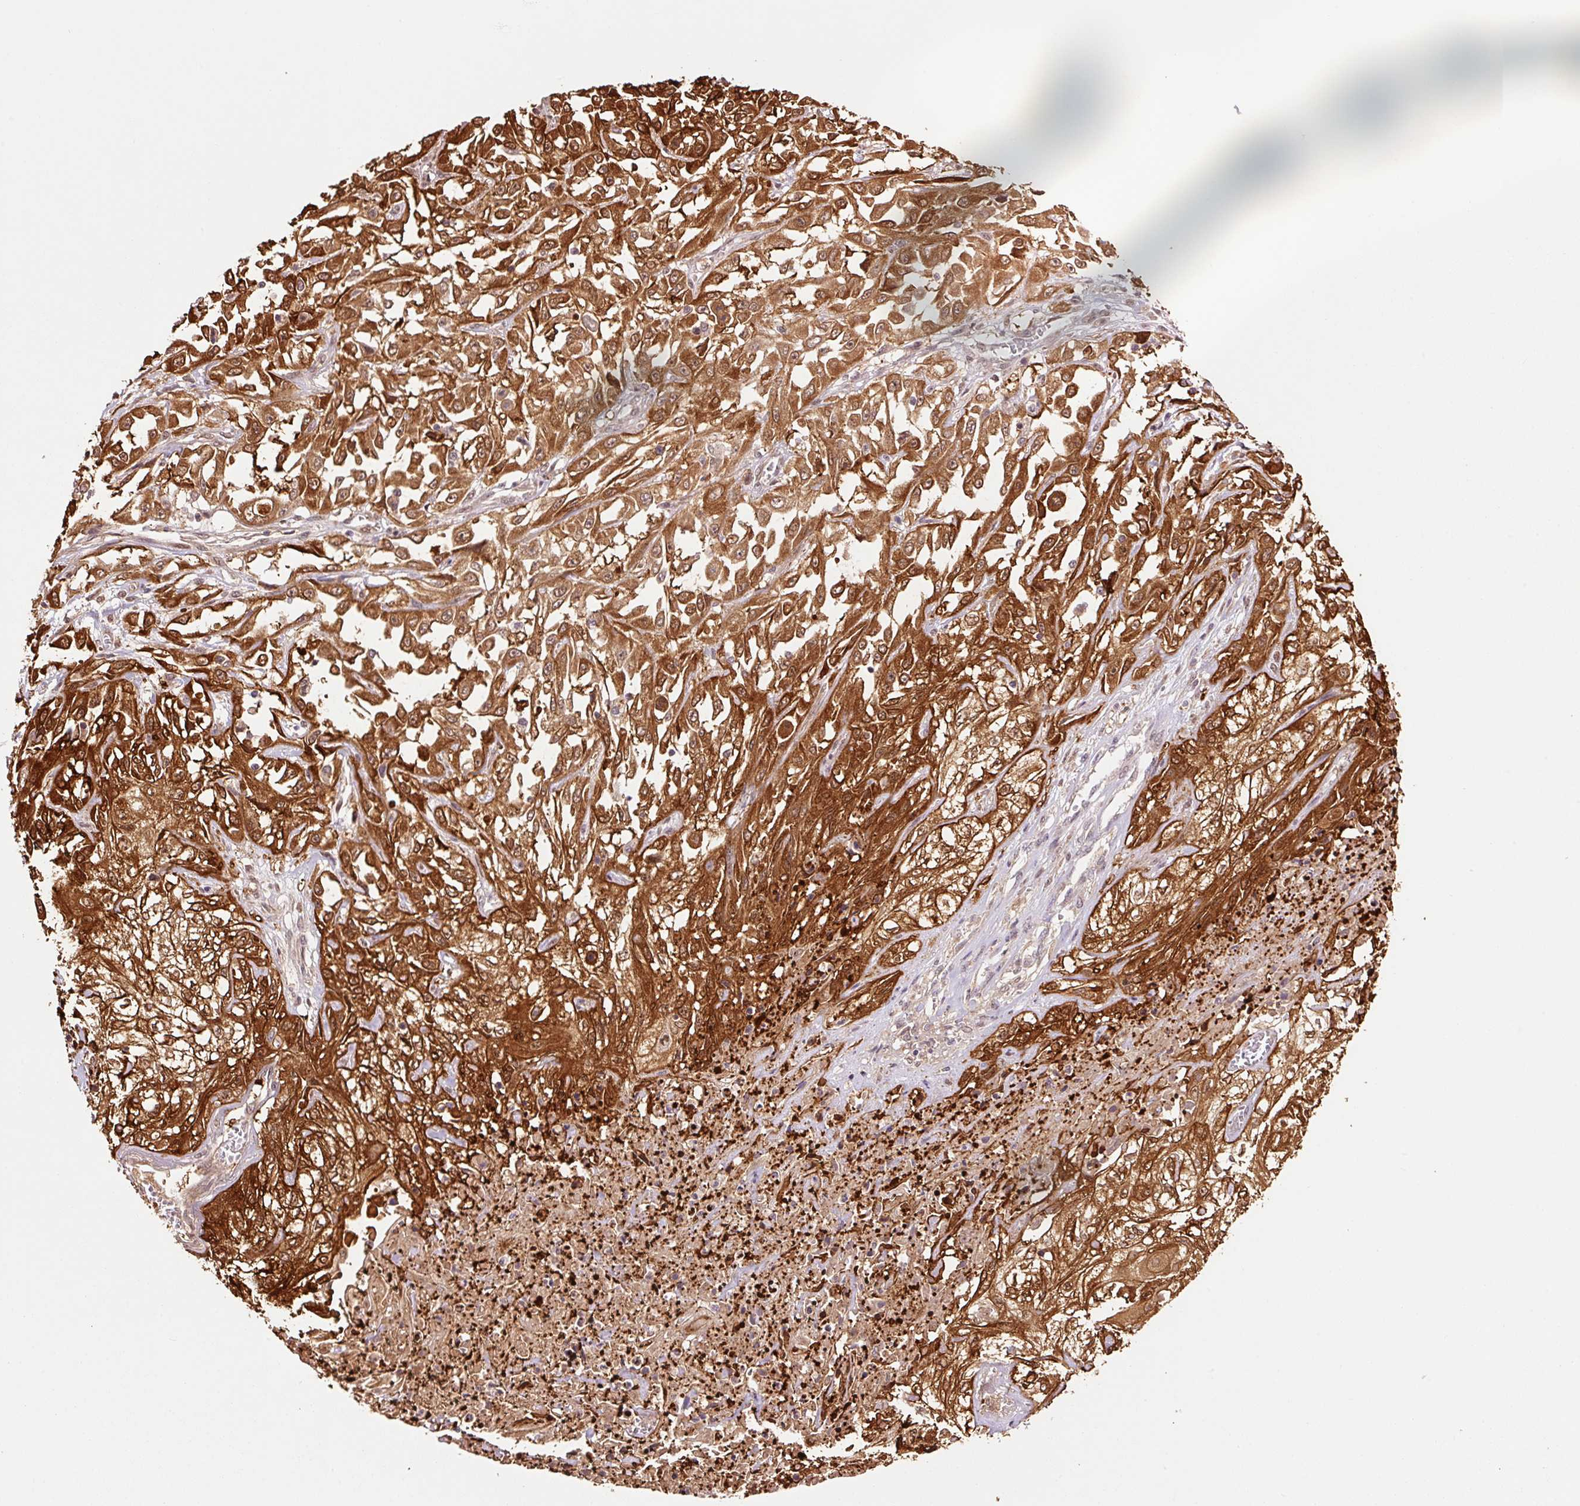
{"staining": {"intensity": "strong", "quantity": ">75%", "location": "cytoplasmic/membranous,nuclear"}, "tissue": "skin cancer", "cell_type": "Tumor cells", "image_type": "cancer", "snomed": [{"axis": "morphology", "description": "Squamous cell carcinoma, NOS"}, {"axis": "morphology", "description": "Squamous cell carcinoma, metastatic, NOS"}, {"axis": "topography", "description": "Skin"}, {"axis": "topography", "description": "Lymph node"}], "caption": "IHC photomicrograph of skin metastatic squamous cell carcinoma stained for a protein (brown), which demonstrates high levels of strong cytoplasmic/membranous and nuclear expression in approximately >75% of tumor cells.", "gene": "FBXL14", "patient": {"sex": "male", "age": 75}}